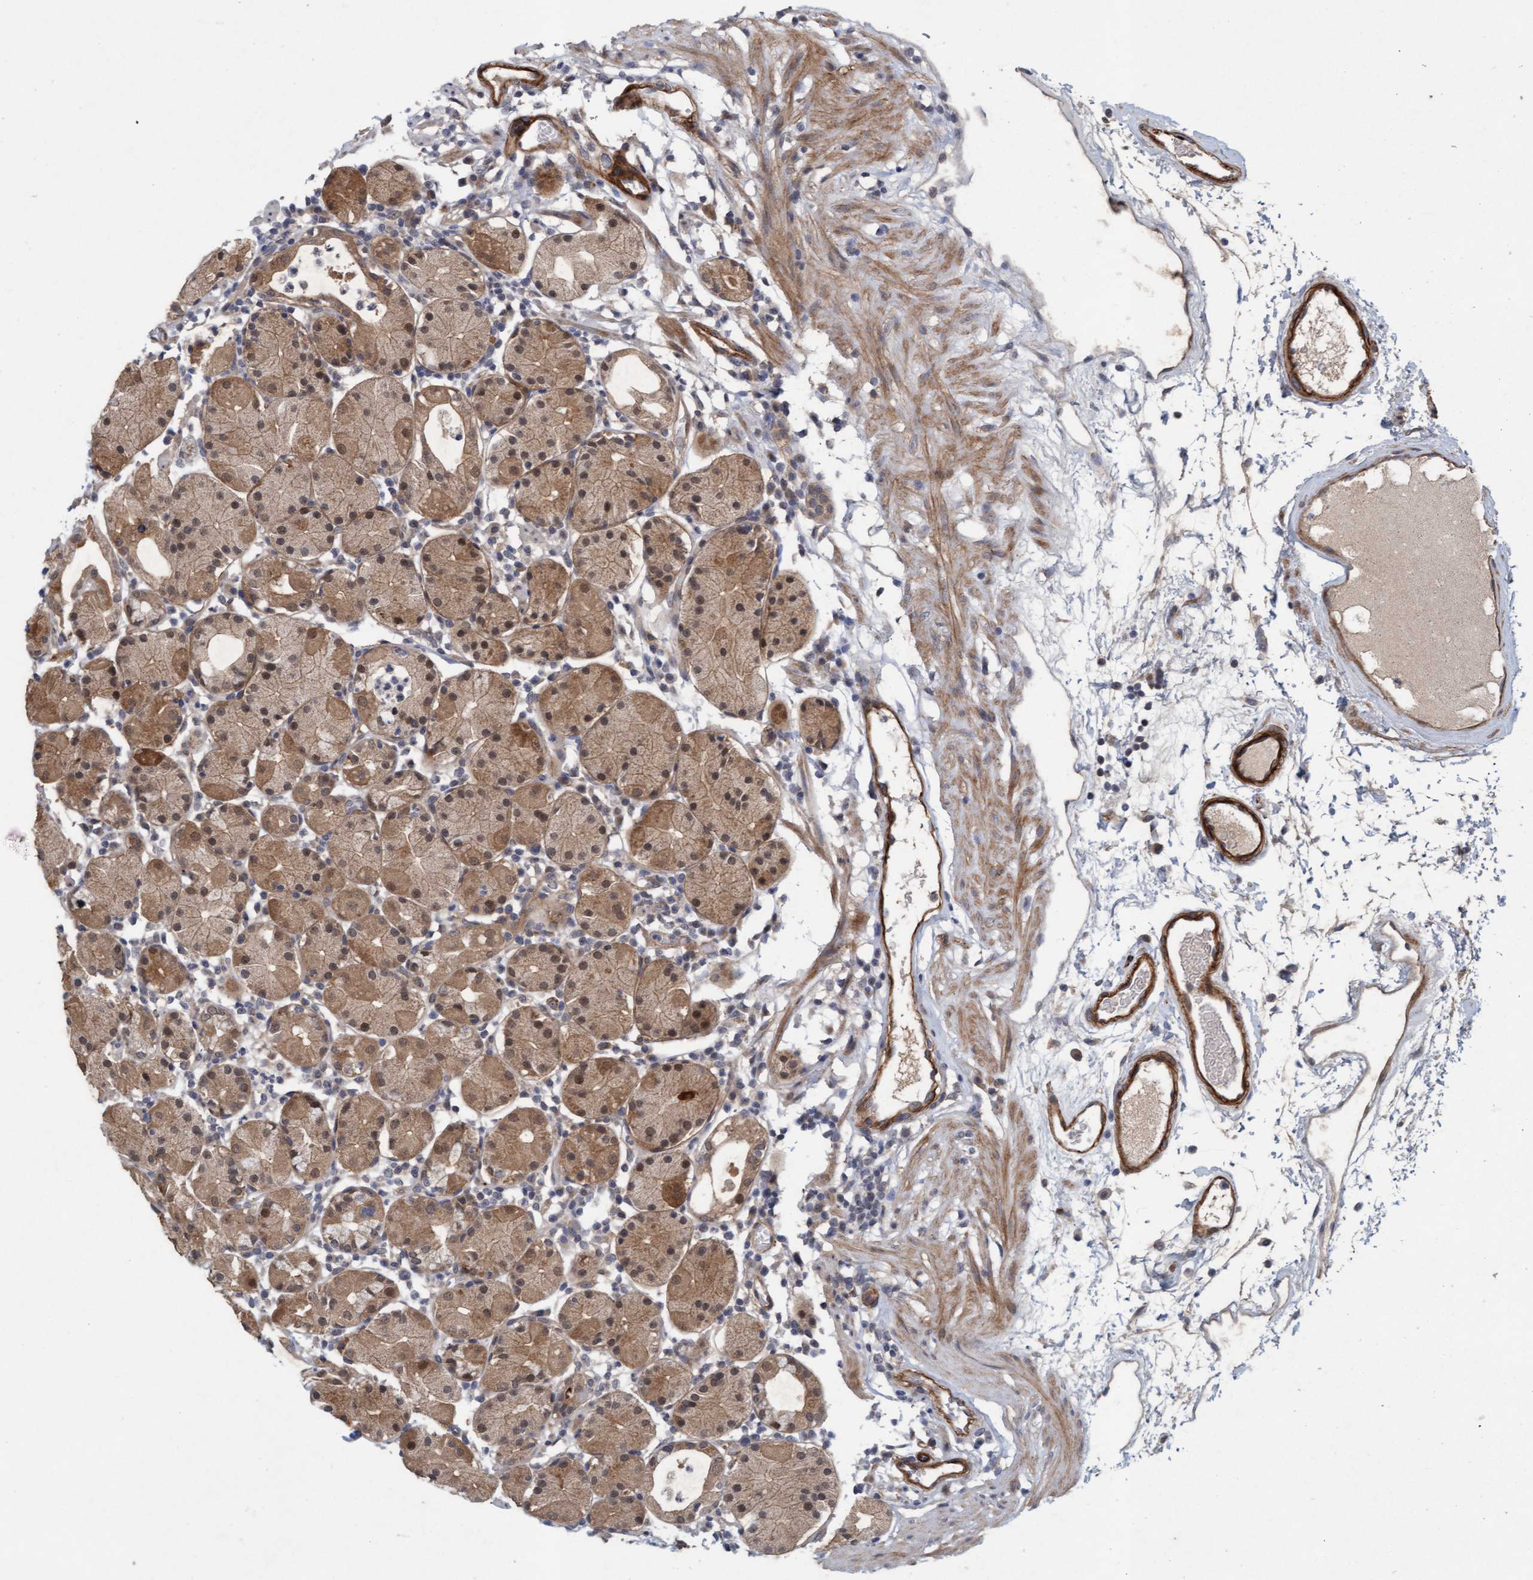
{"staining": {"intensity": "moderate", "quantity": "25%-75%", "location": "cytoplasmic/membranous,nuclear"}, "tissue": "stomach", "cell_type": "Glandular cells", "image_type": "normal", "snomed": [{"axis": "morphology", "description": "Normal tissue, NOS"}, {"axis": "topography", "description": "Stomach"}, {"axis": "topography", "description": "Stomach, lower"}], "caption": "Protein staining of benign stomach exhibits moderate cytoplasmic/membranous,nuclear positivity in about 25%-75% of glandular cells.", "gene": "TSTD2", "patient": {"sex": "female", "age": 75}}